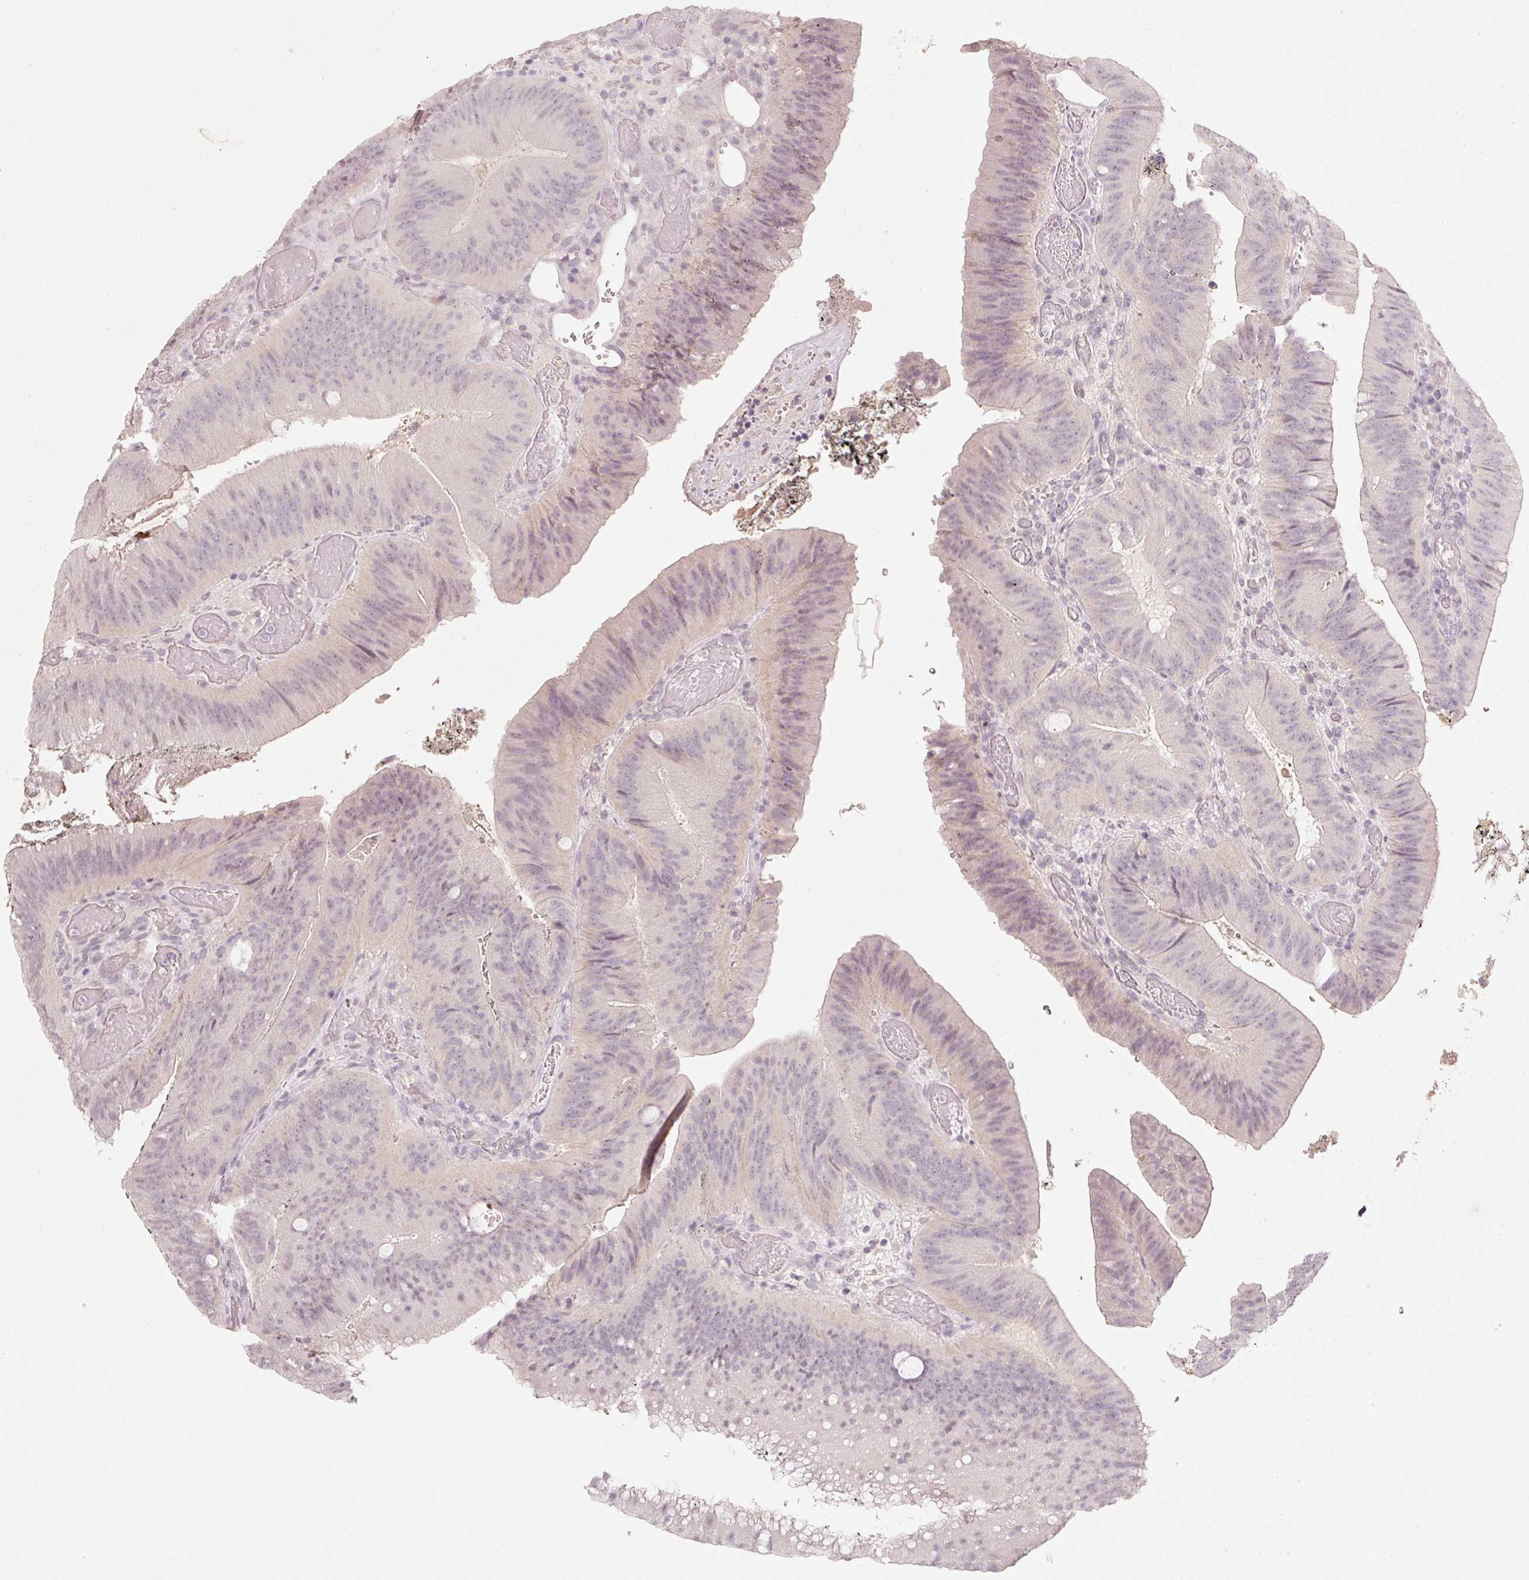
{"staining": {"intensity": "negative", "quantity": "none", "location": "none"}, "tissue": "colorectal cancer", "cell_type": "Tumor cells", "image_type": "cancer", "snomed": [{"axis": "morphology", "description": "Adenocarcinoma, NOS"}, {"axis": "topography", "description": "Colon"}], "caption": "Immunohistochemistry (IHC) of human colorectal adenocarcinoma exhibits no positivity in tumor cells. The staining was performed using DAB (3,3'-diaminobenzidine) to visualize the protein expression in brown, while the nuclei were stained in blue with hematoxylin (Magnification: 20x).", "gene": "STEAP1", "patient": {"sex": "female", "age": 43}}